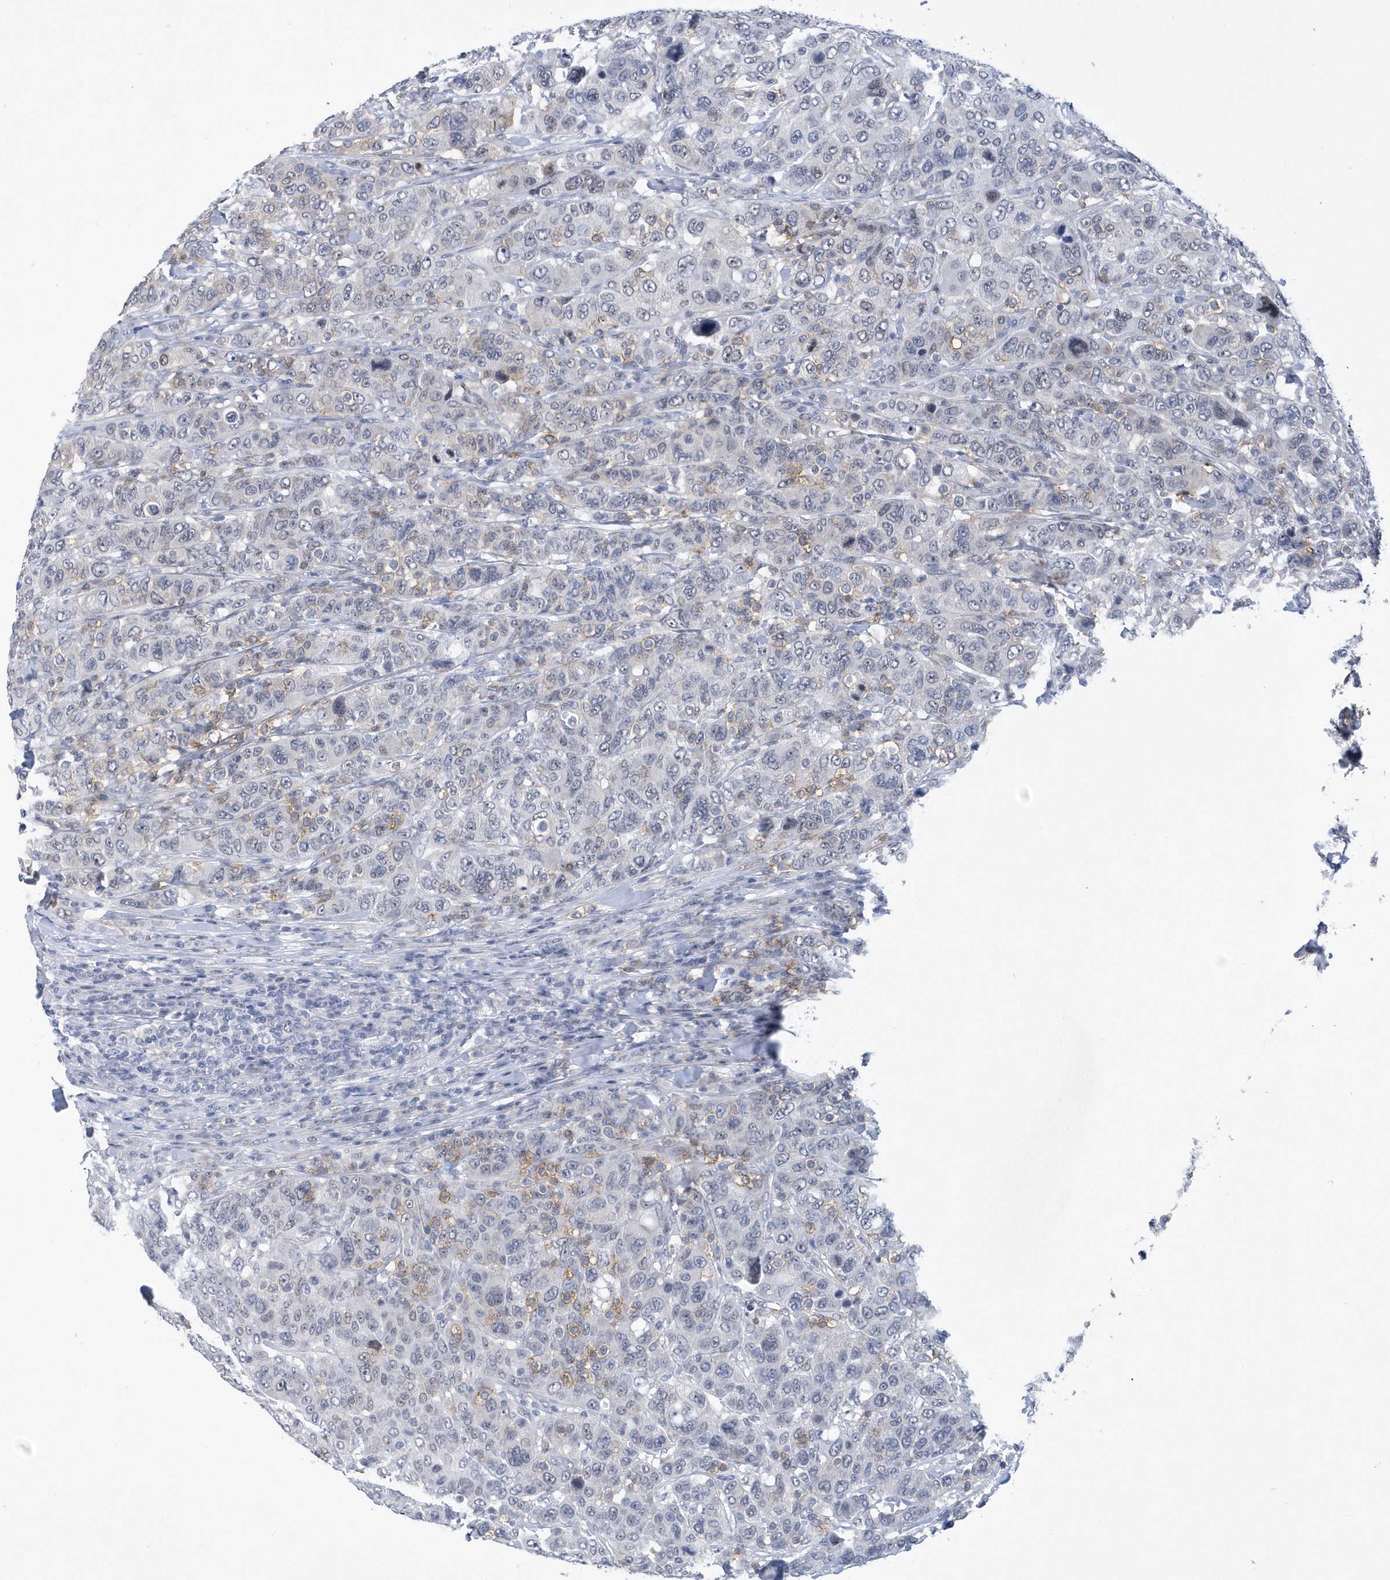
{"staining": {"intensity": "weak", "quantity": "<25%", "location": "cytoplasmic/membranous"}, "tissue": "breast cancer", "cell_type": "Tumor cells", "image_type": "cancer", "snomed": [{"axis": "morphology", "description": "Duct carcinoma"}, {"axis": "topography", "description": "Breast"}], "caption": "Intraductal carcinoma (breast) stained for a protein using IHC displays no staining tumor cells.", "gene": "SRGAP3", "patient": {"sex": "female", "age": 37}}